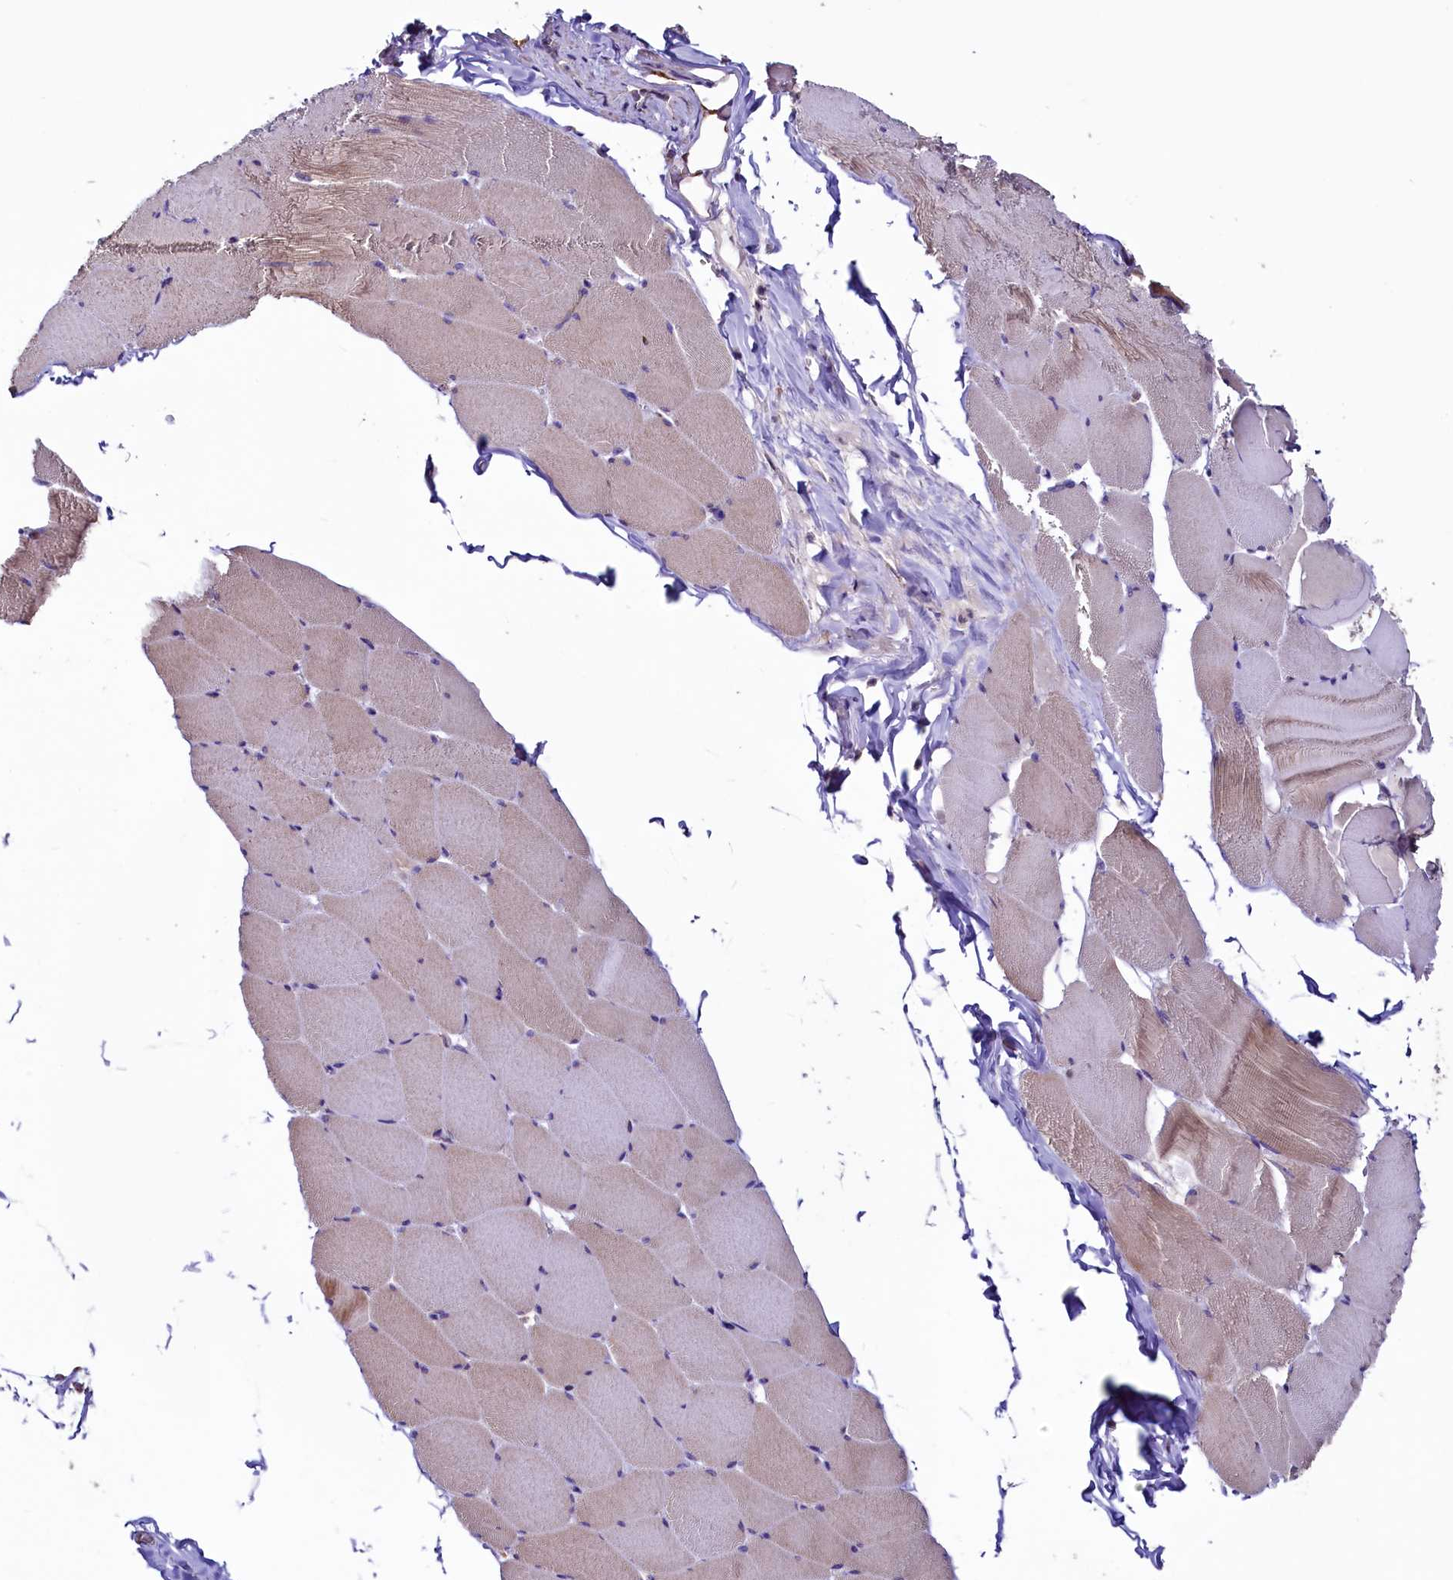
{"staining": {"intensity": "weak", "quantity": "<25%", "location": "cytoplasmic/membranous"}, "tissue": "skeletal muscle", "cell_type": "Myocytes", "image_type": "normal", "snomed": [{"axis": "morphology", "description": "Normal tissue, NOS"}, {"axis": "topography", "description": "Skeletal muscle"}], "caption": "The histopathology image shows no staining of myocytes in unremarkable skeletal muscle.", "gene": "STARD5", "patient": {"sex": "male", "age": 62}}